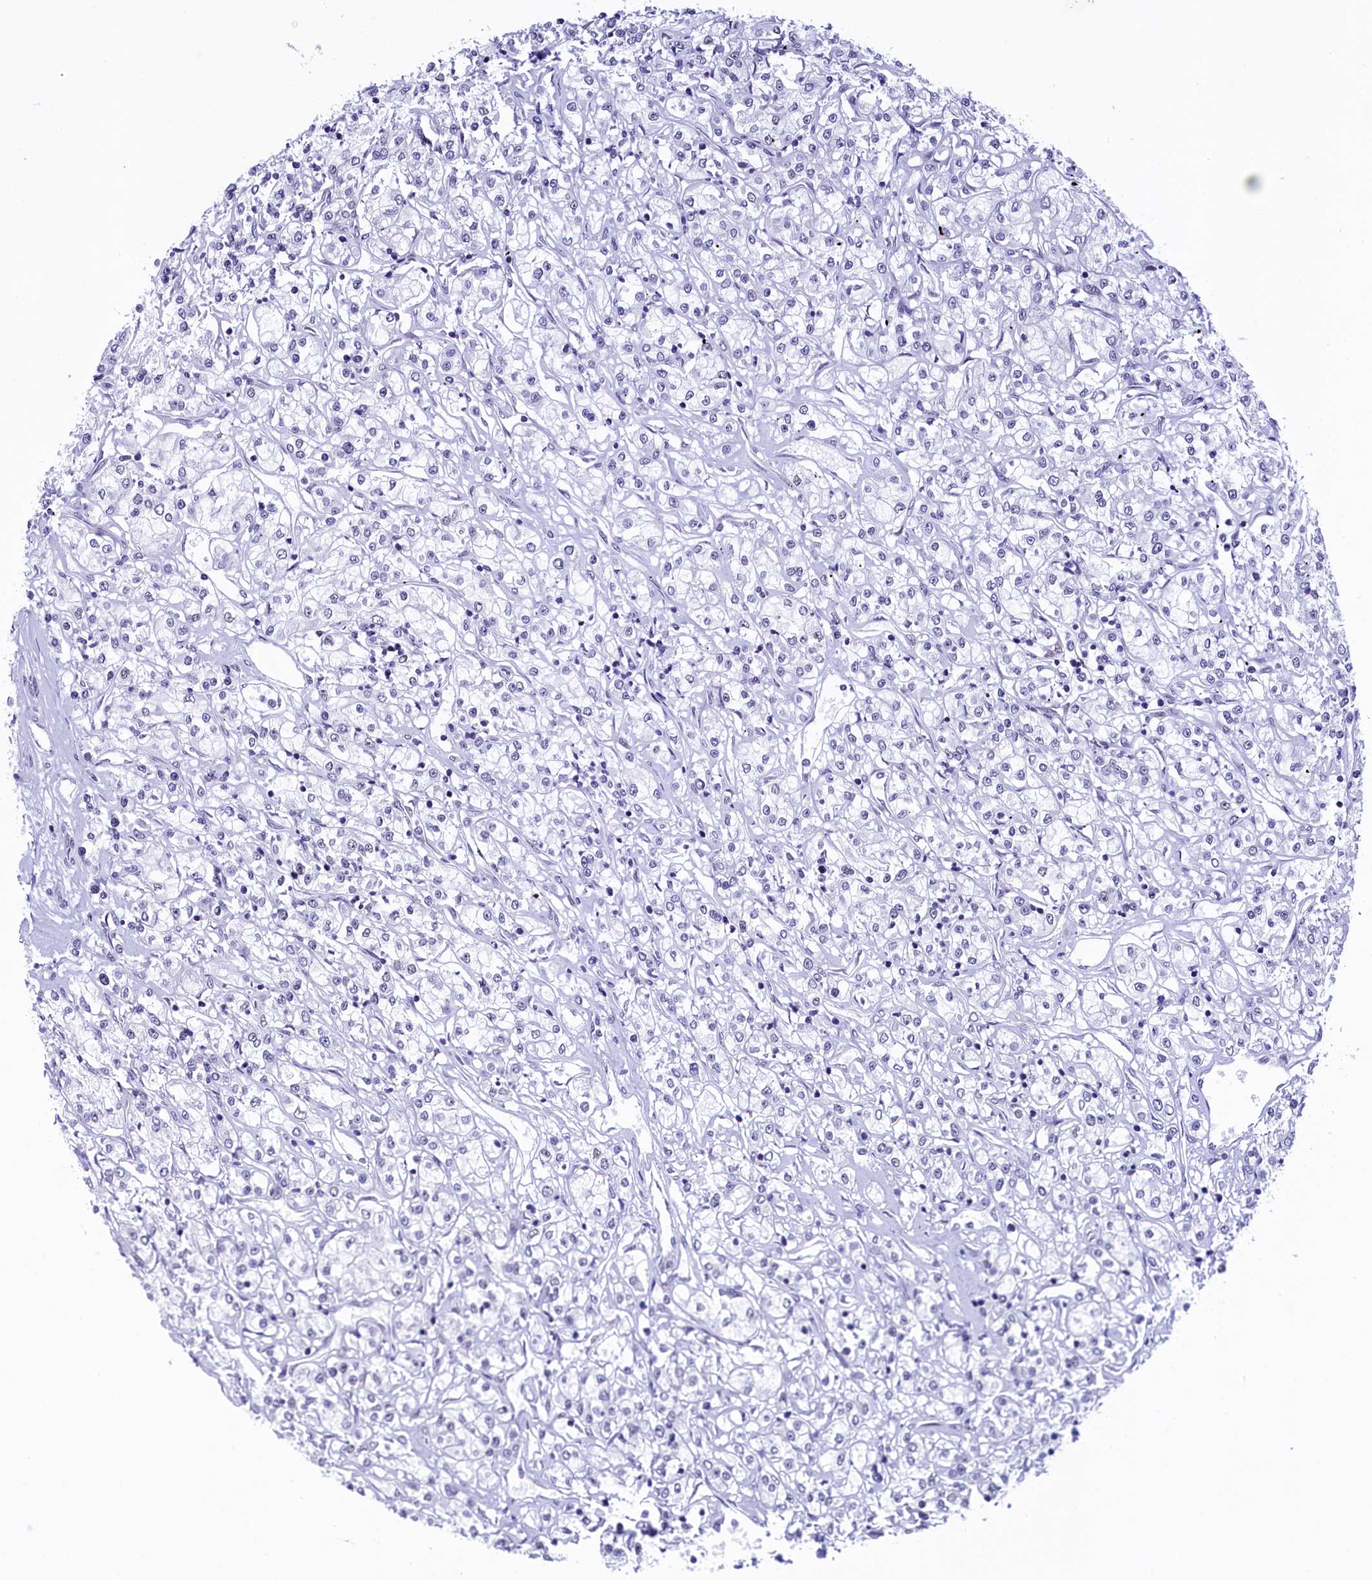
{"staining": {"intensity": "negative", "quantity": "none", "location": "none"}, "tissue": "renal cancer", "cell_type": "Tumor cells", "image_type": "cancer", "snomed": [{"axis": "morphology", "description": "Adenocarcinoma, NOS"}, {"axis": "topography", "description": "Kidney"}], "caption": "An immunohistochemistry (IHC) histopathology image of renal cancer is shown. There is no staining in tumor cells of renal cancer.", "gene": "SUGP2", "patient": {"sex": "female", "age": 59}}